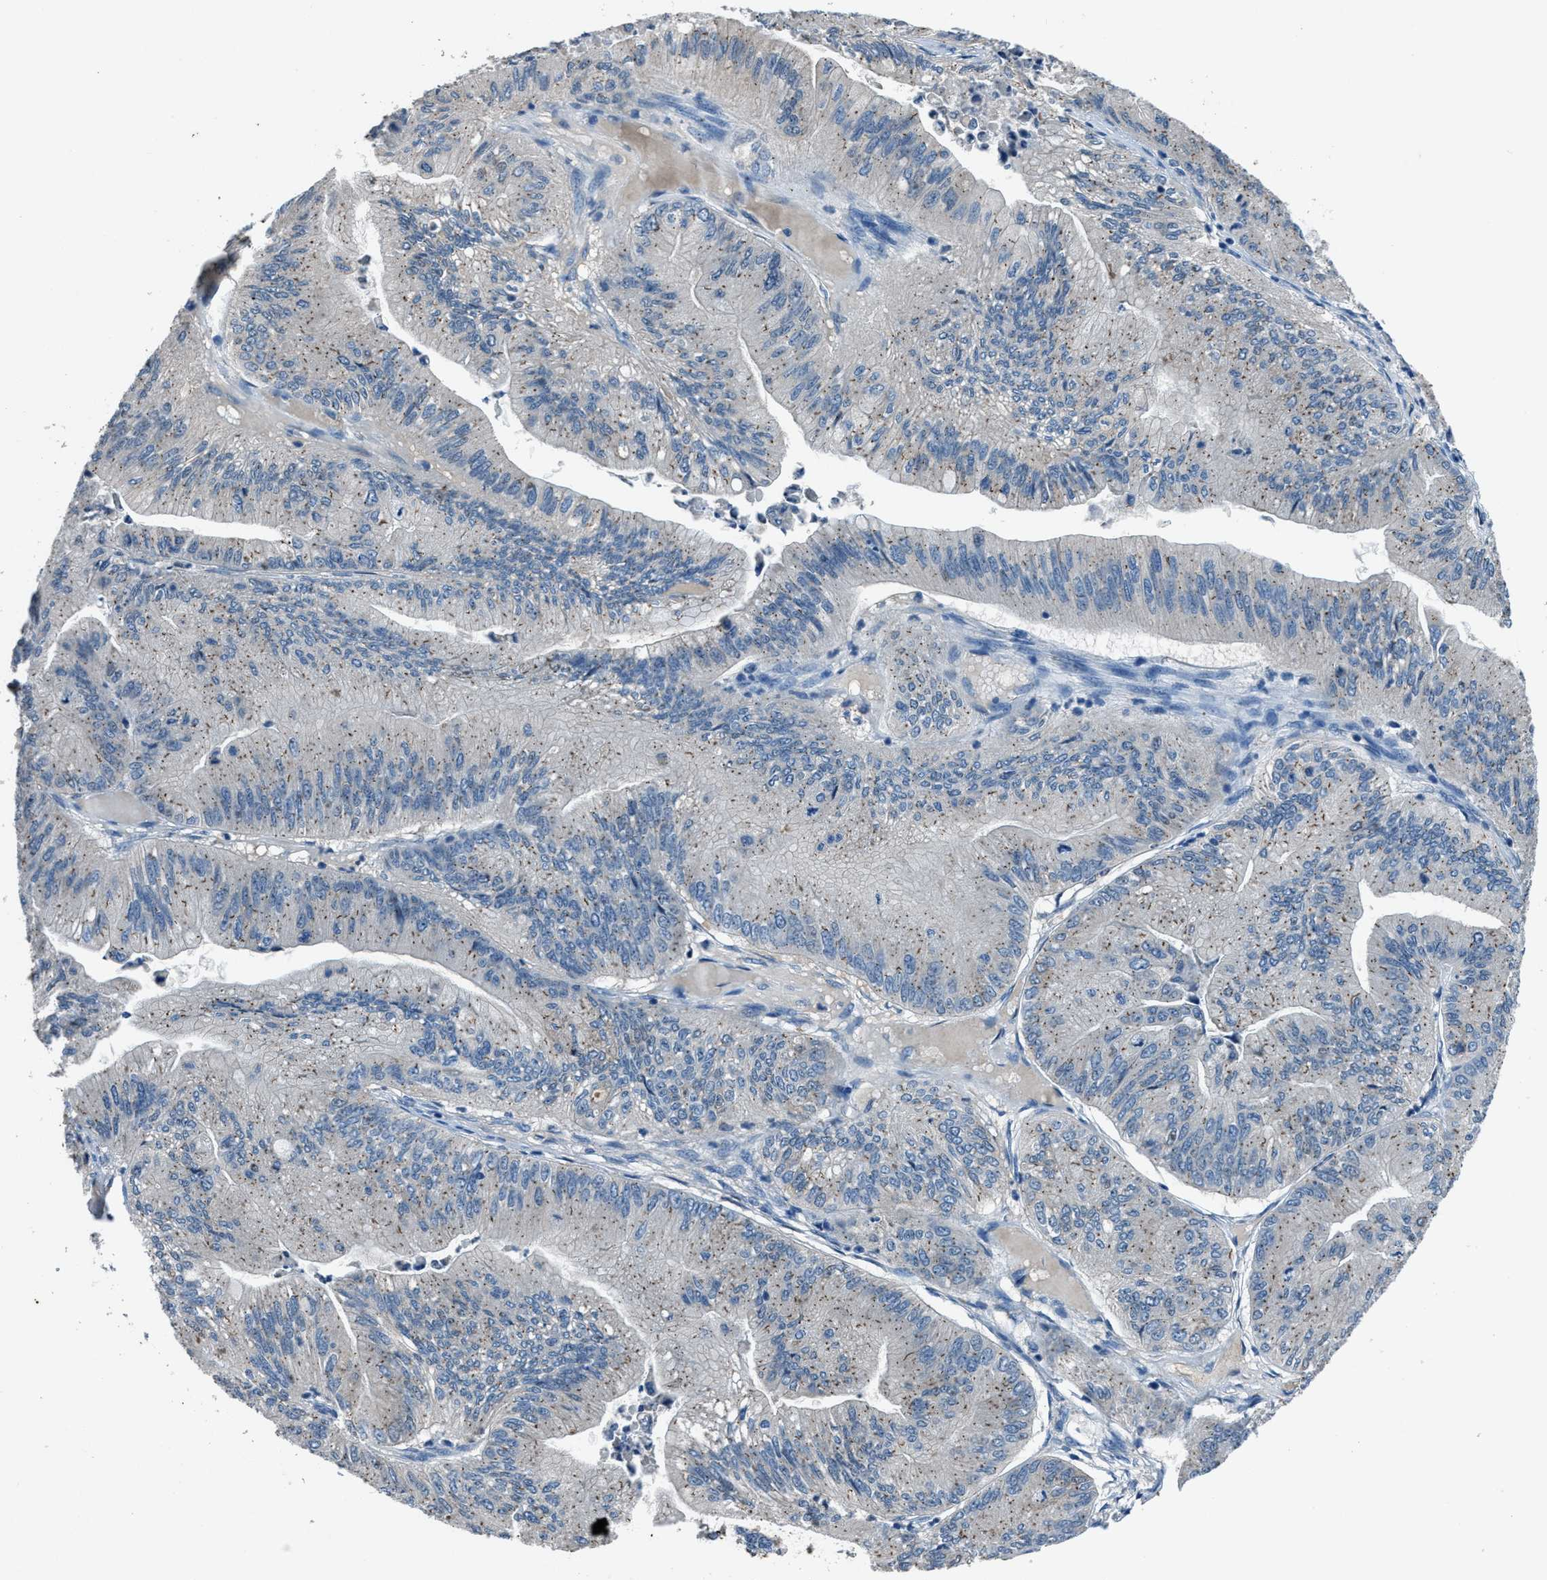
{"staining": {"intensity": "weak", "quantity": "<25%", "location": "cytoplasmic/membranous"}, "tissue": "ovarian cancer", "cell_type": "Tumor cells", "image_type": "cancer", "snomed": [{"axis": "morphology", "description": "Cystadenocarcinoma, mucinous, NOS"}, {"axis": "topography", "description": "Ovary"}], "caption": "Immunohistochemistry image of neoplastic tissue: ovarian mucinous cystadenocarcinoma stained with DAB (3,3'-diaminobenzidine) demonstrates no significant protein positivity in tumor cells.", "gene": "DUSP19", "patient": {"sex": "female", "age": 61}}